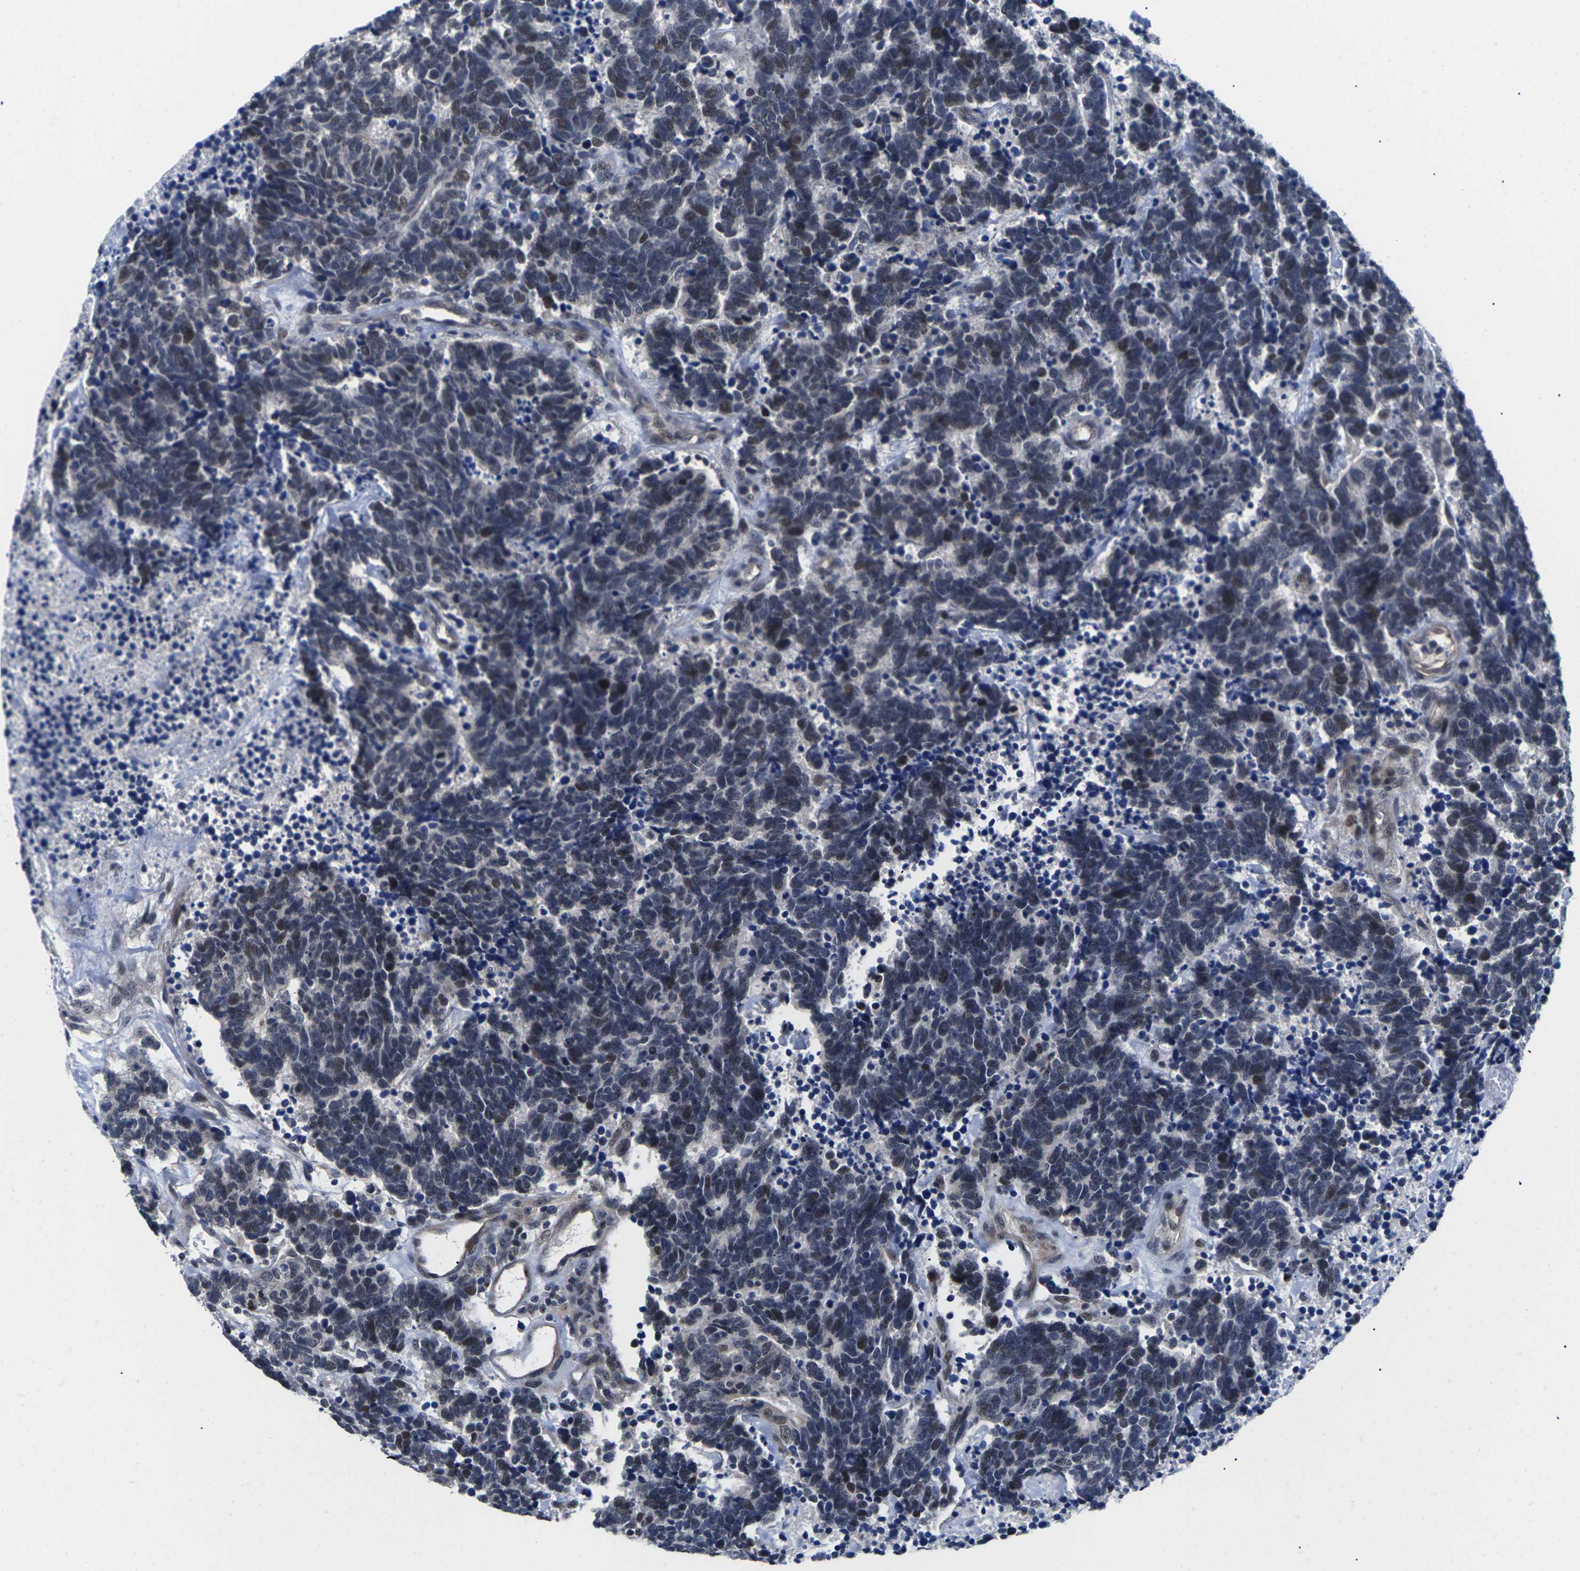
{"staining": {"intensity": "weak", "quantity": "<25%", "location": "cytoplasmic/membranous,nuclear"}, "tissue": "carcinoid", "cell_type": "Tumor cells", "image_type": "cancer", "snomed": [{"axis": "morphology", "description": "Carcinoma, NOS"}, {"axis": "morphology", "description": "Carcinoid, malignant, NOS"}, {"axis": "topography", "description": "Urinary bladder"}], "caption": "Micrograph shows no significant protein expression in tumor cells of carcinoma.", "gene": "ST6GAL2", "patient": {"sex": "male", "age": 57}}